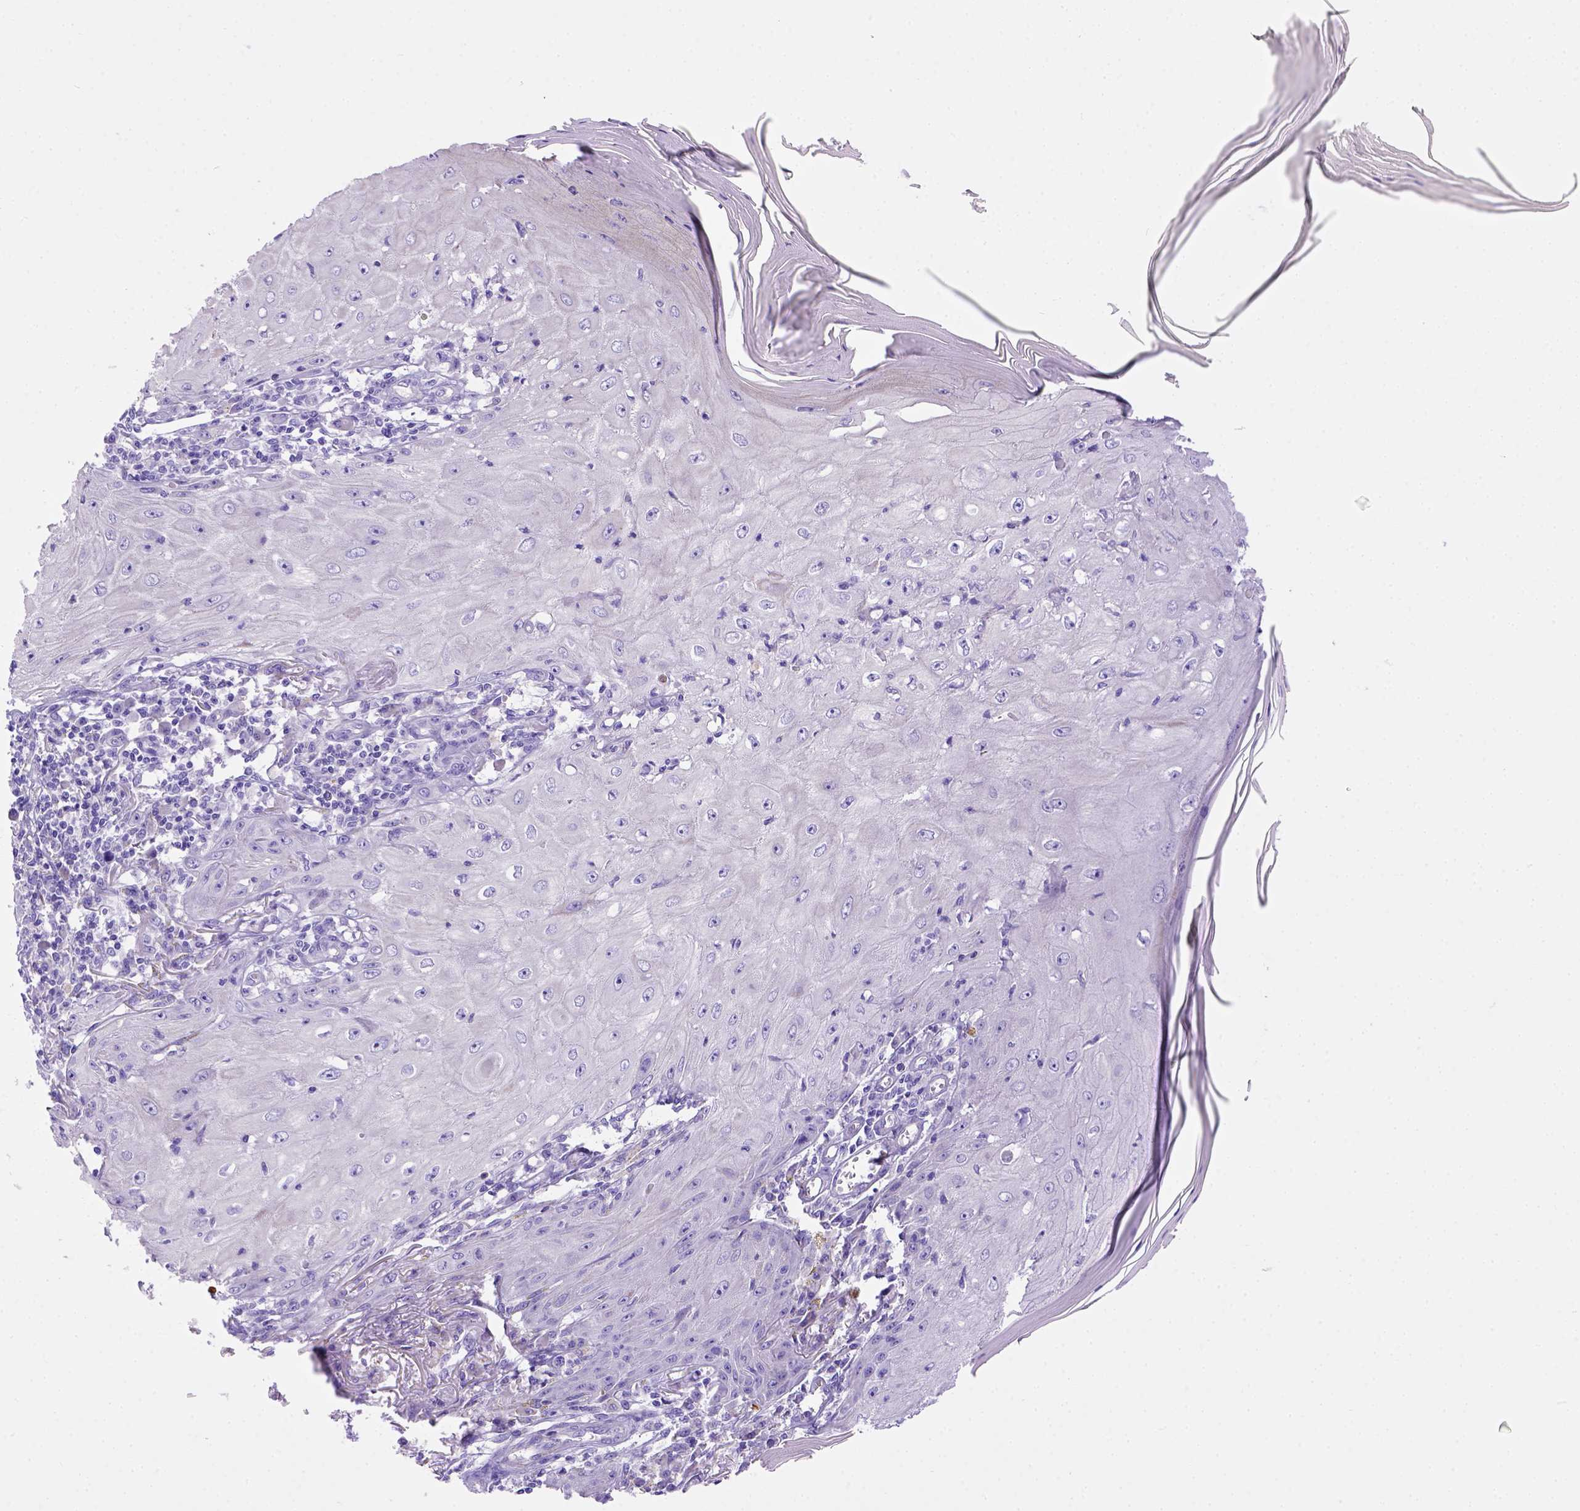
{"staining": {"intensity": "negative", "quantity": "none", "location": "none"}, "tissue": "skin cancer", "cell_type": "Tumor cells", "image_type": "cancer", "snomed": [{"axis": "morphology", "description": "Squamous cell carcinoma, NOS"}, {"axis": "topography", "description": "Skin"}], "caption": "Tumor cells are negative for brown protein staining in skin cancer.", "gene": "LRRC18", "patient": {"sex": "female", "age": 73}}